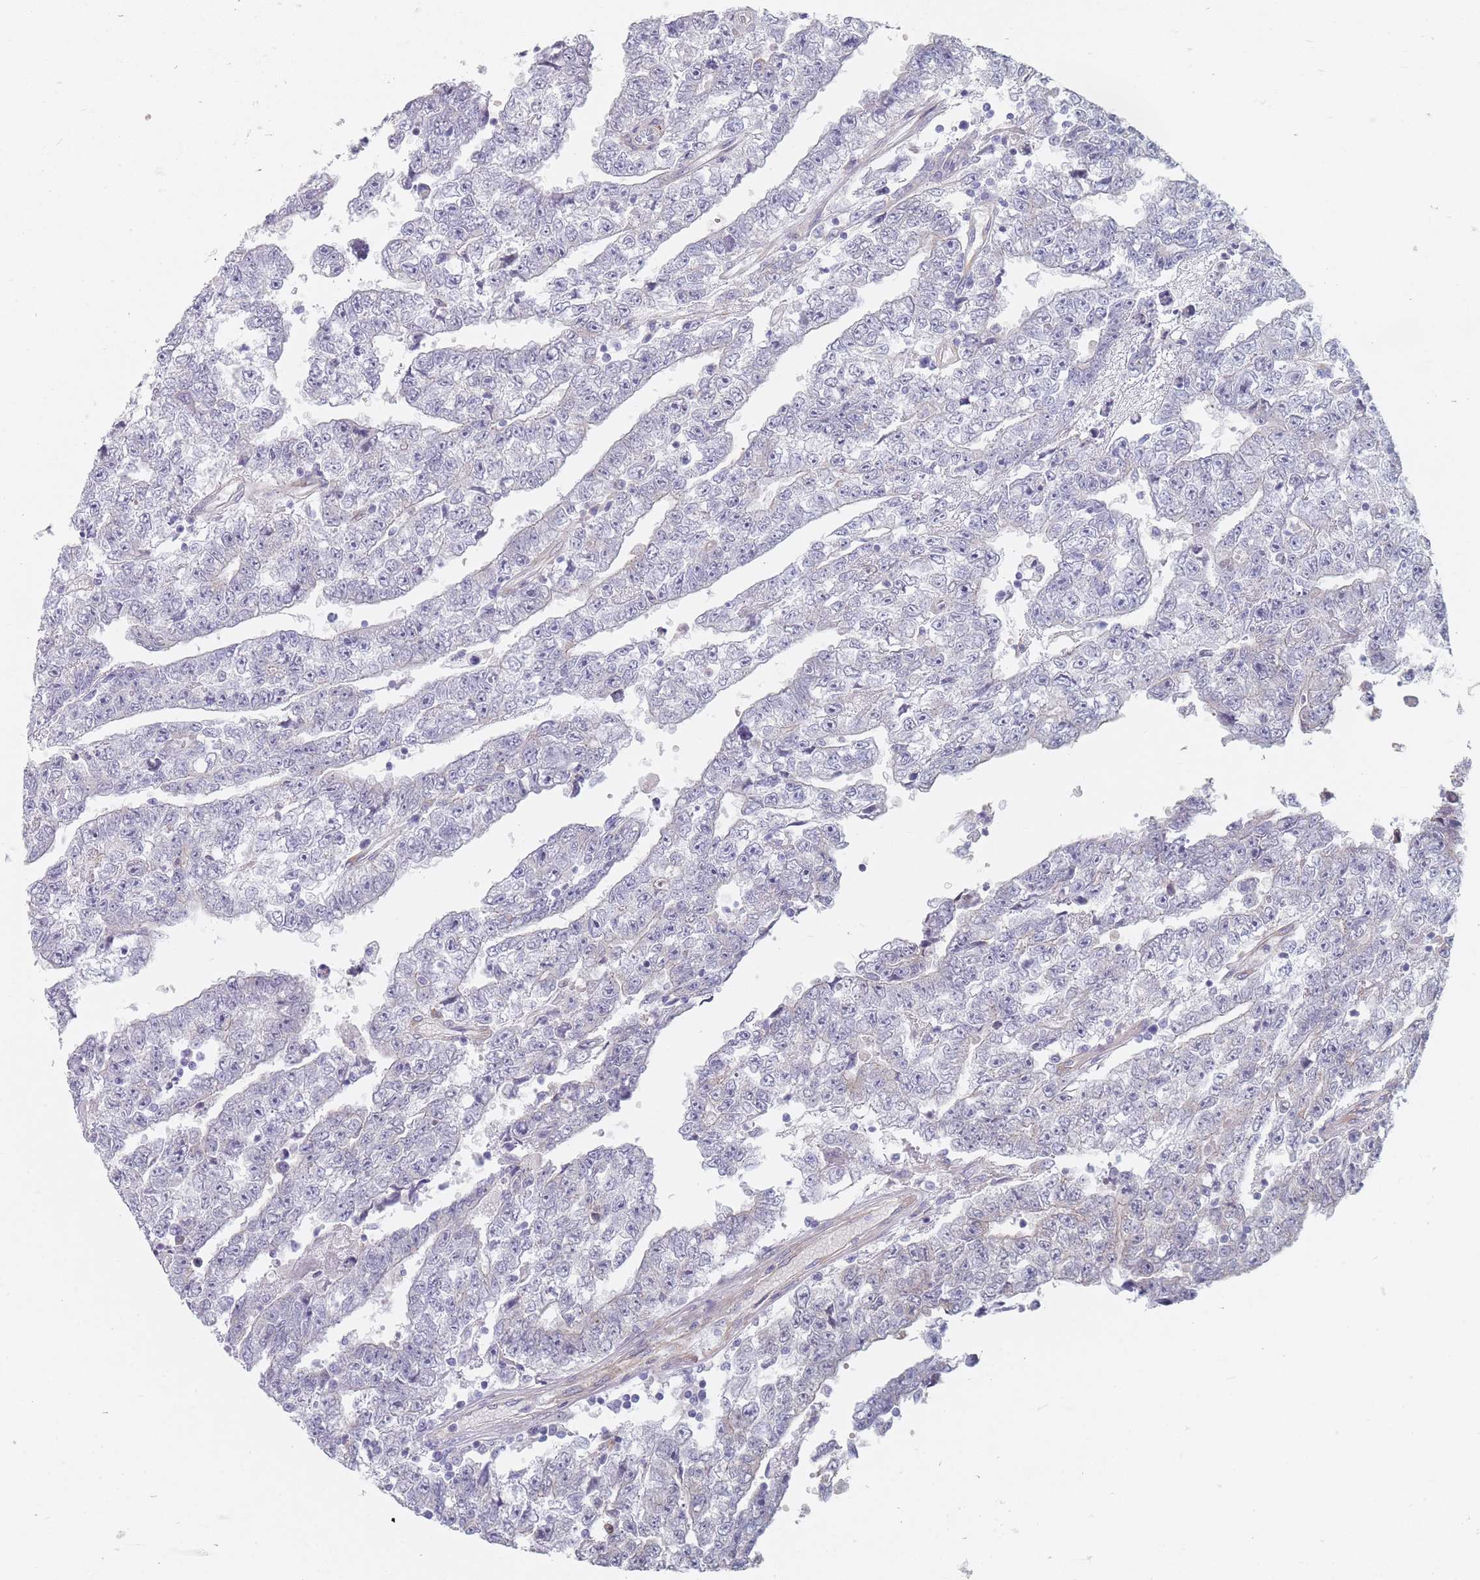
{"staining": {"intensity": "negative", "quantity": "none", "location": "none"}, "tissue": "testis cancer", "cell_type": "Tumor cells", "image_type": "cancer", "snomed": [{"axis": "morphology", "description": "Carcinoma, Embryonal, NOS"}, {"axis": "topography", "description": "Testis"}], "caption": "Testis cancer was stained to show a protein in brown. There is no significant positivity in tumor cells.", "gene": "ERBIN", "patient": {"sex": "male", "age": 25}}